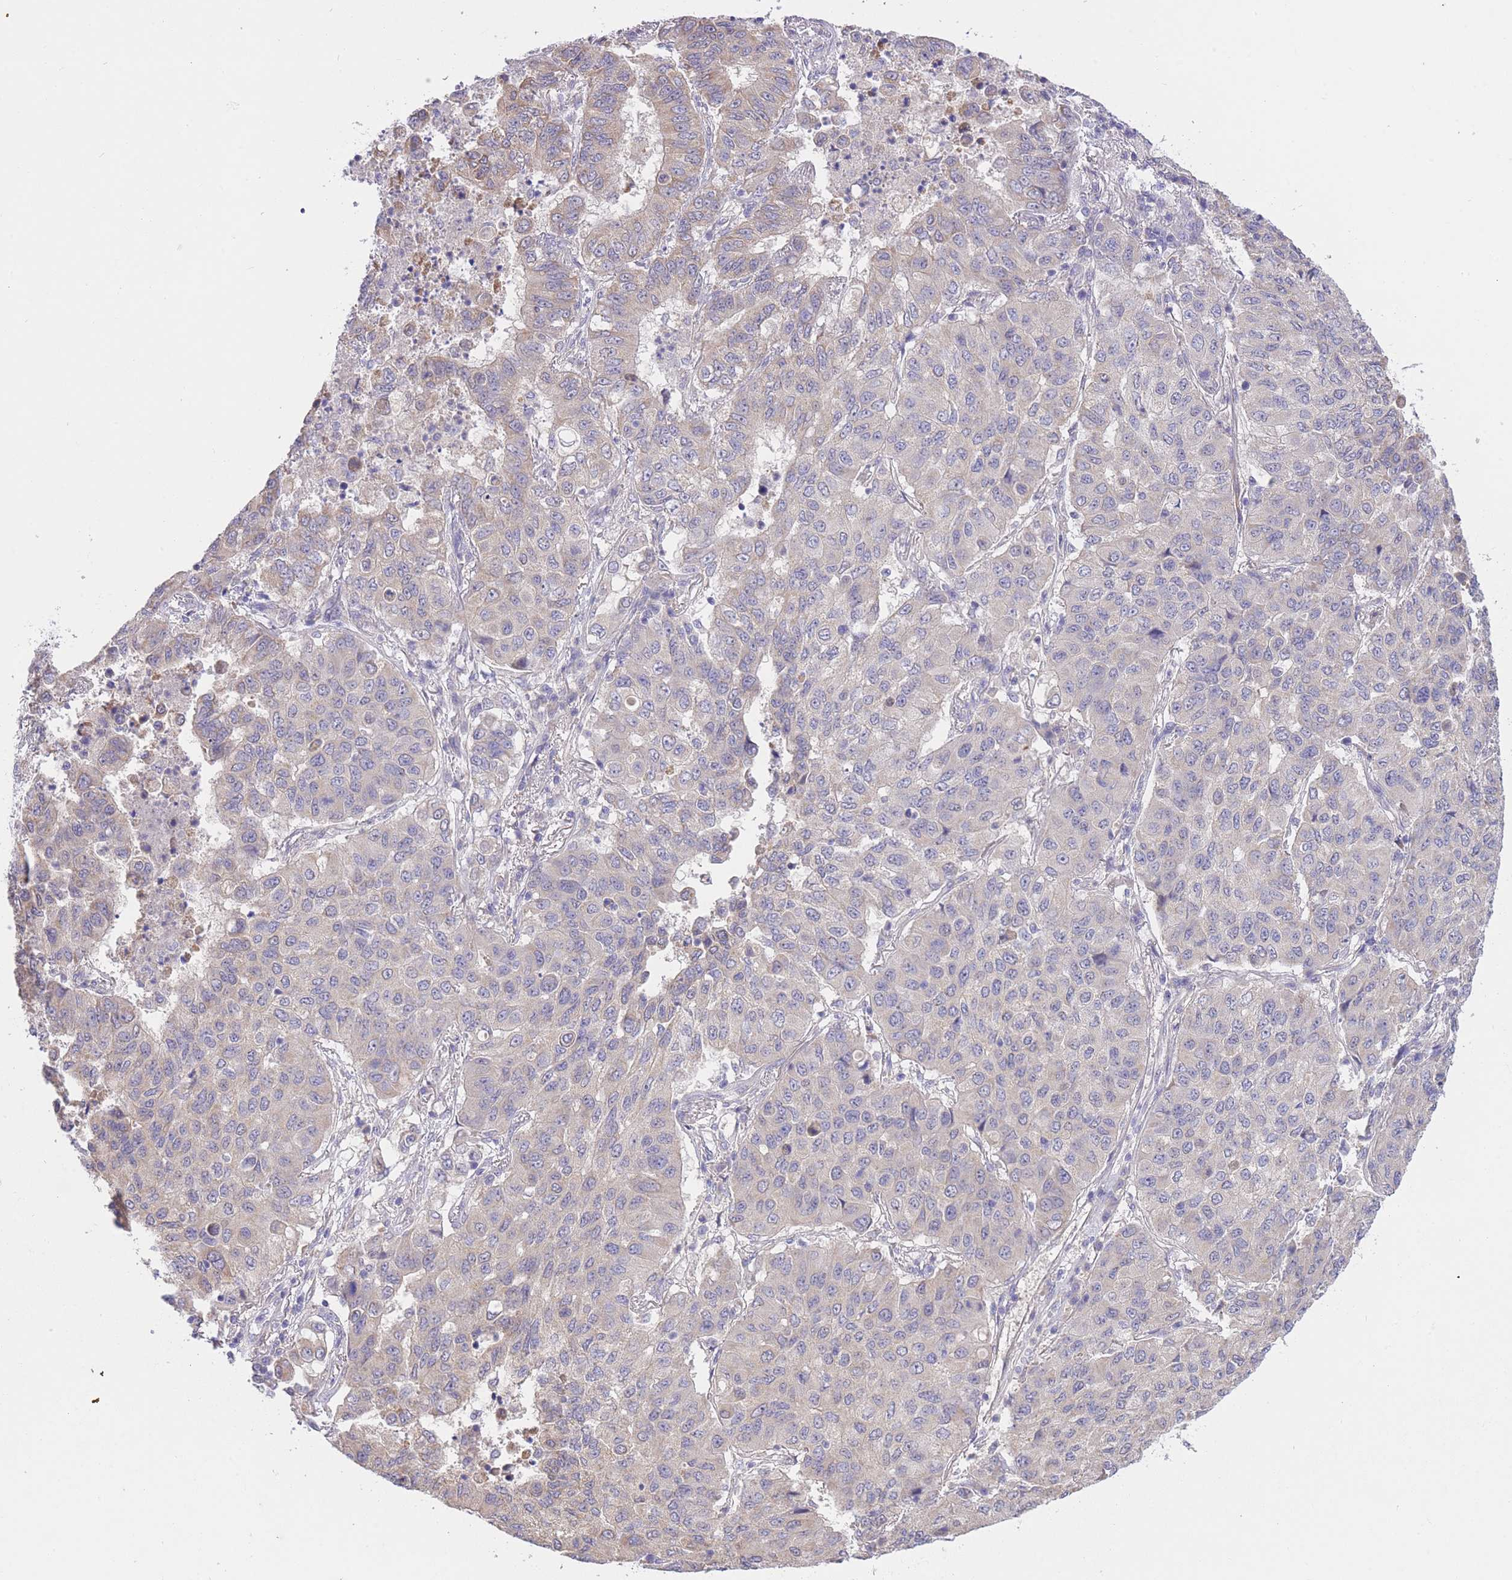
{"staining": {"intensity": "negative", "quantity": "none", "location": "none"}, "tissue": "lung cancer", "cell_type": "Tumor cells", "image_type": "cancer", "snomed": [{"axis": "morphology", "description": "Squamous cell carcinoma, NOS"}, {"axis": "topography", "description": "Lung"}], "caption": "Protein analysis of lung squamous cell carcinoma displays no significant expression in tumor cells.", "gene": "PGM1", "patient": {"sex": "male", "age": 74}}